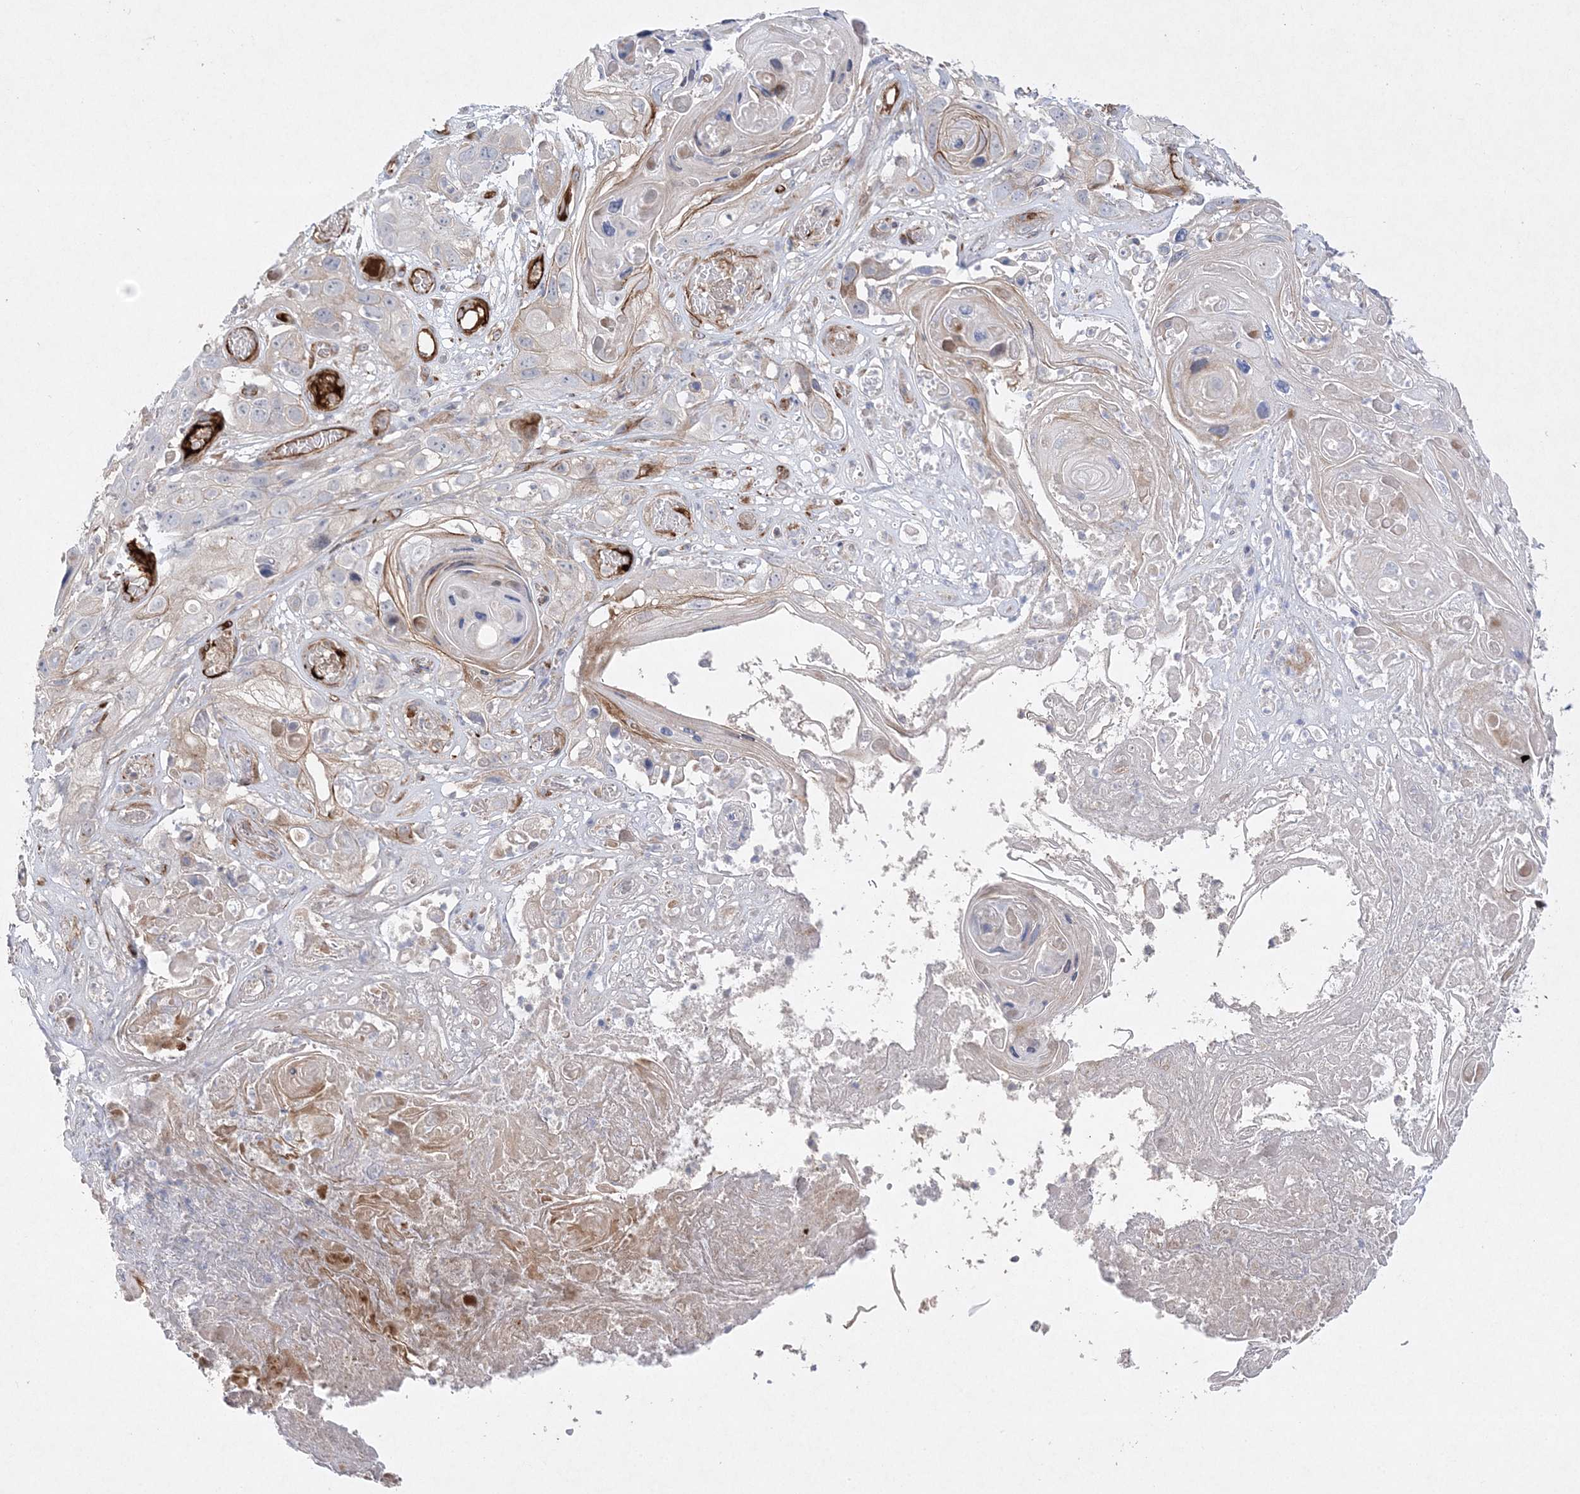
{"staining": {"intensity": "negative", "quantity": "none", "location": "none"}, "tissue": "skin cancer", "cell_type": "Tumor cells", "image_type": "cancer", "snomed": [{"axis": "morphology", "description": "Squamous cell carcinoma, NOS"}, {"axis": "topography", "description": "Skin"}], "caption": "This is a micrograph of immunohistochemistry staining of skin cancer (squamous cell carcinoma), which shows no staining in tumor cells.", "gene": "TMEM132B", "patient": {"sex": "male", "age": 55}}